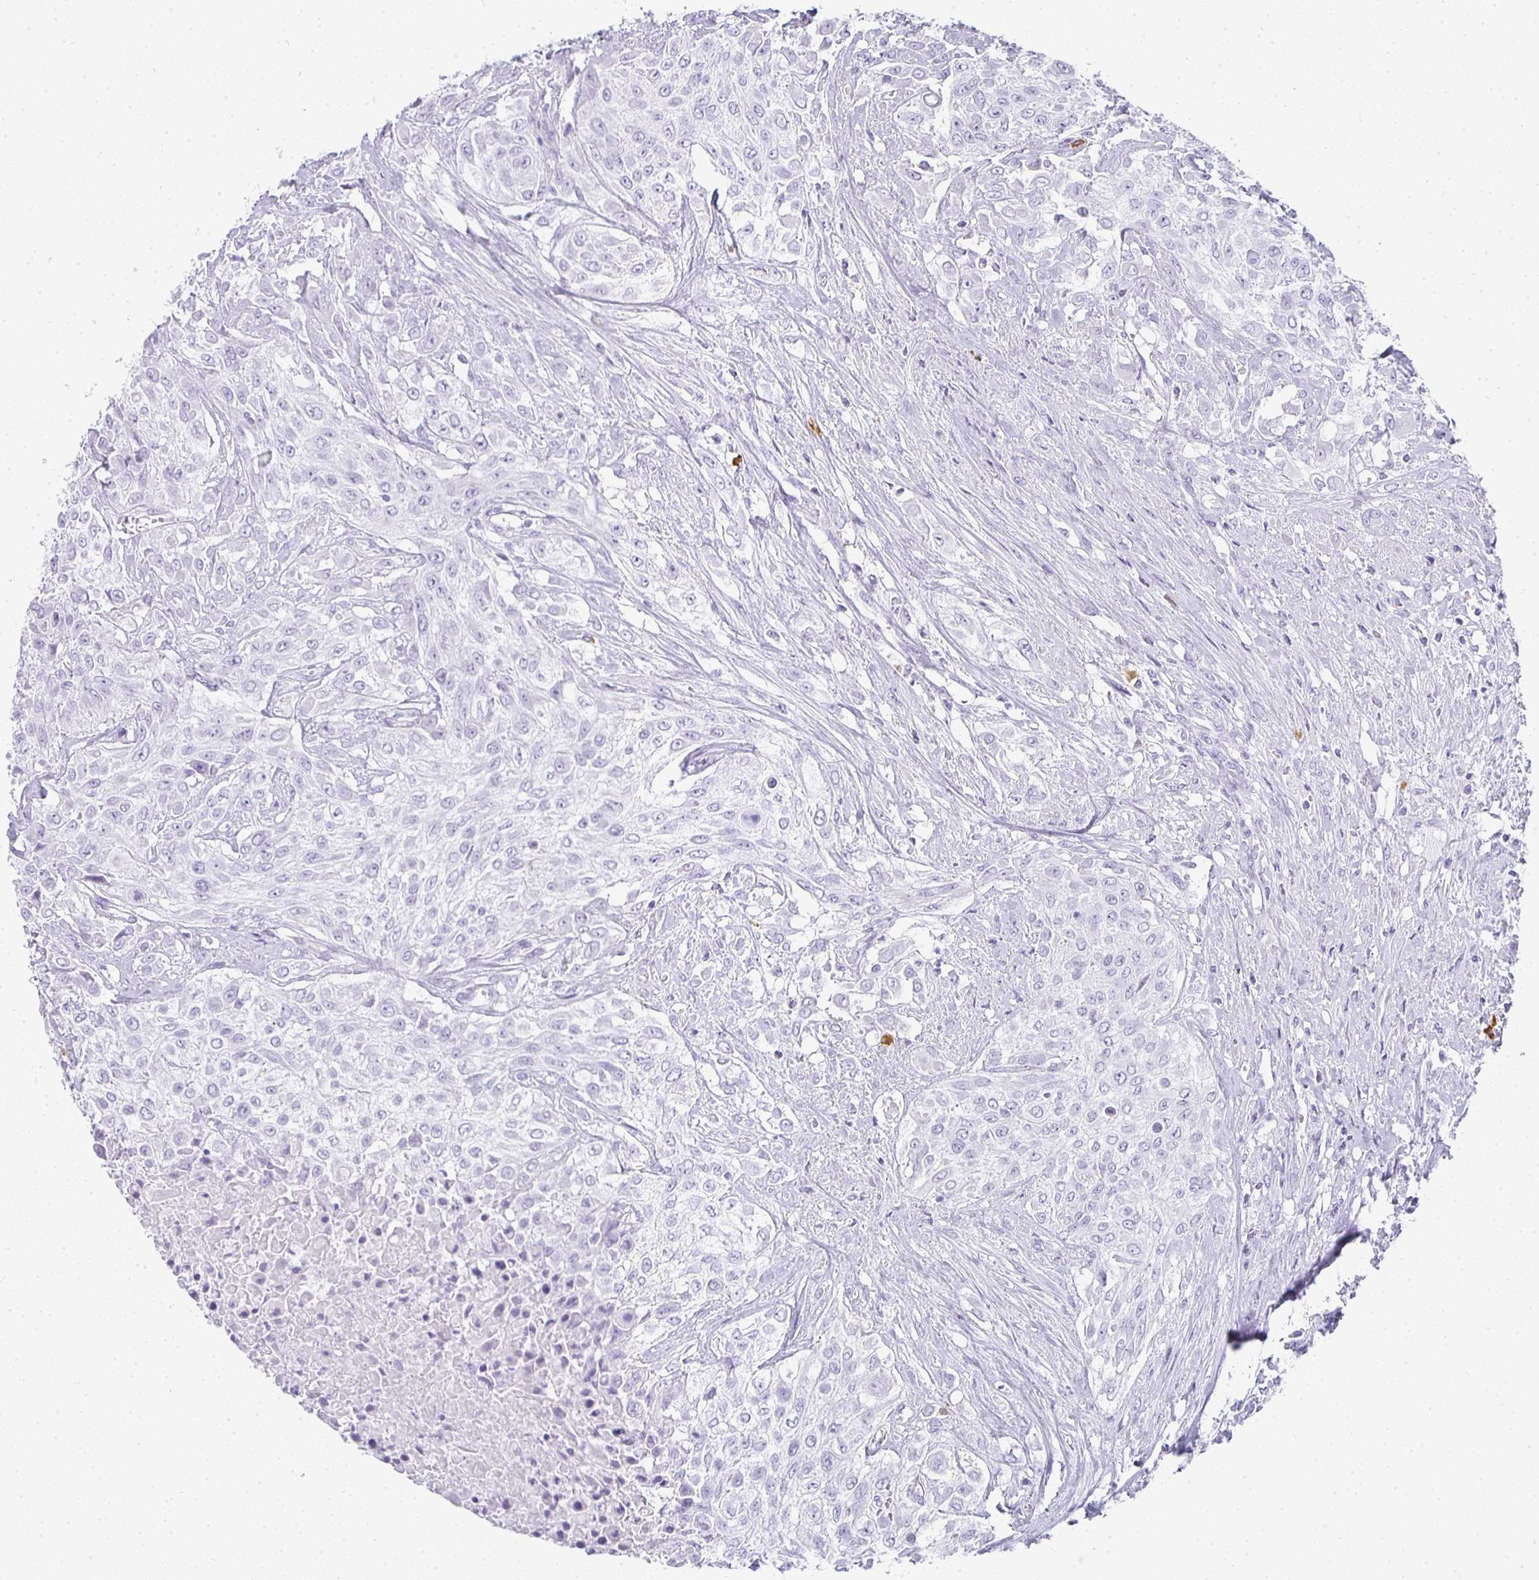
{"staining": {"intensity": "negative", "quantity": "none", "location": "none"}, "tissue": "urothelial cancer", "cell_type": "Tumor cells", "image_type": "cancer", "snomed": [{"axis": "morphology", "description": "Urothelial carcinoma, High grade"}, {"axis": "topography", "description": "Urinary bladder"}], "caption": "This is an immunohistochemistry photomicrograph of urothelial cancer. There is no staining in tumor cells.", "gene": "TPSD1", "patient": {"sex": "male", "age": 57}}